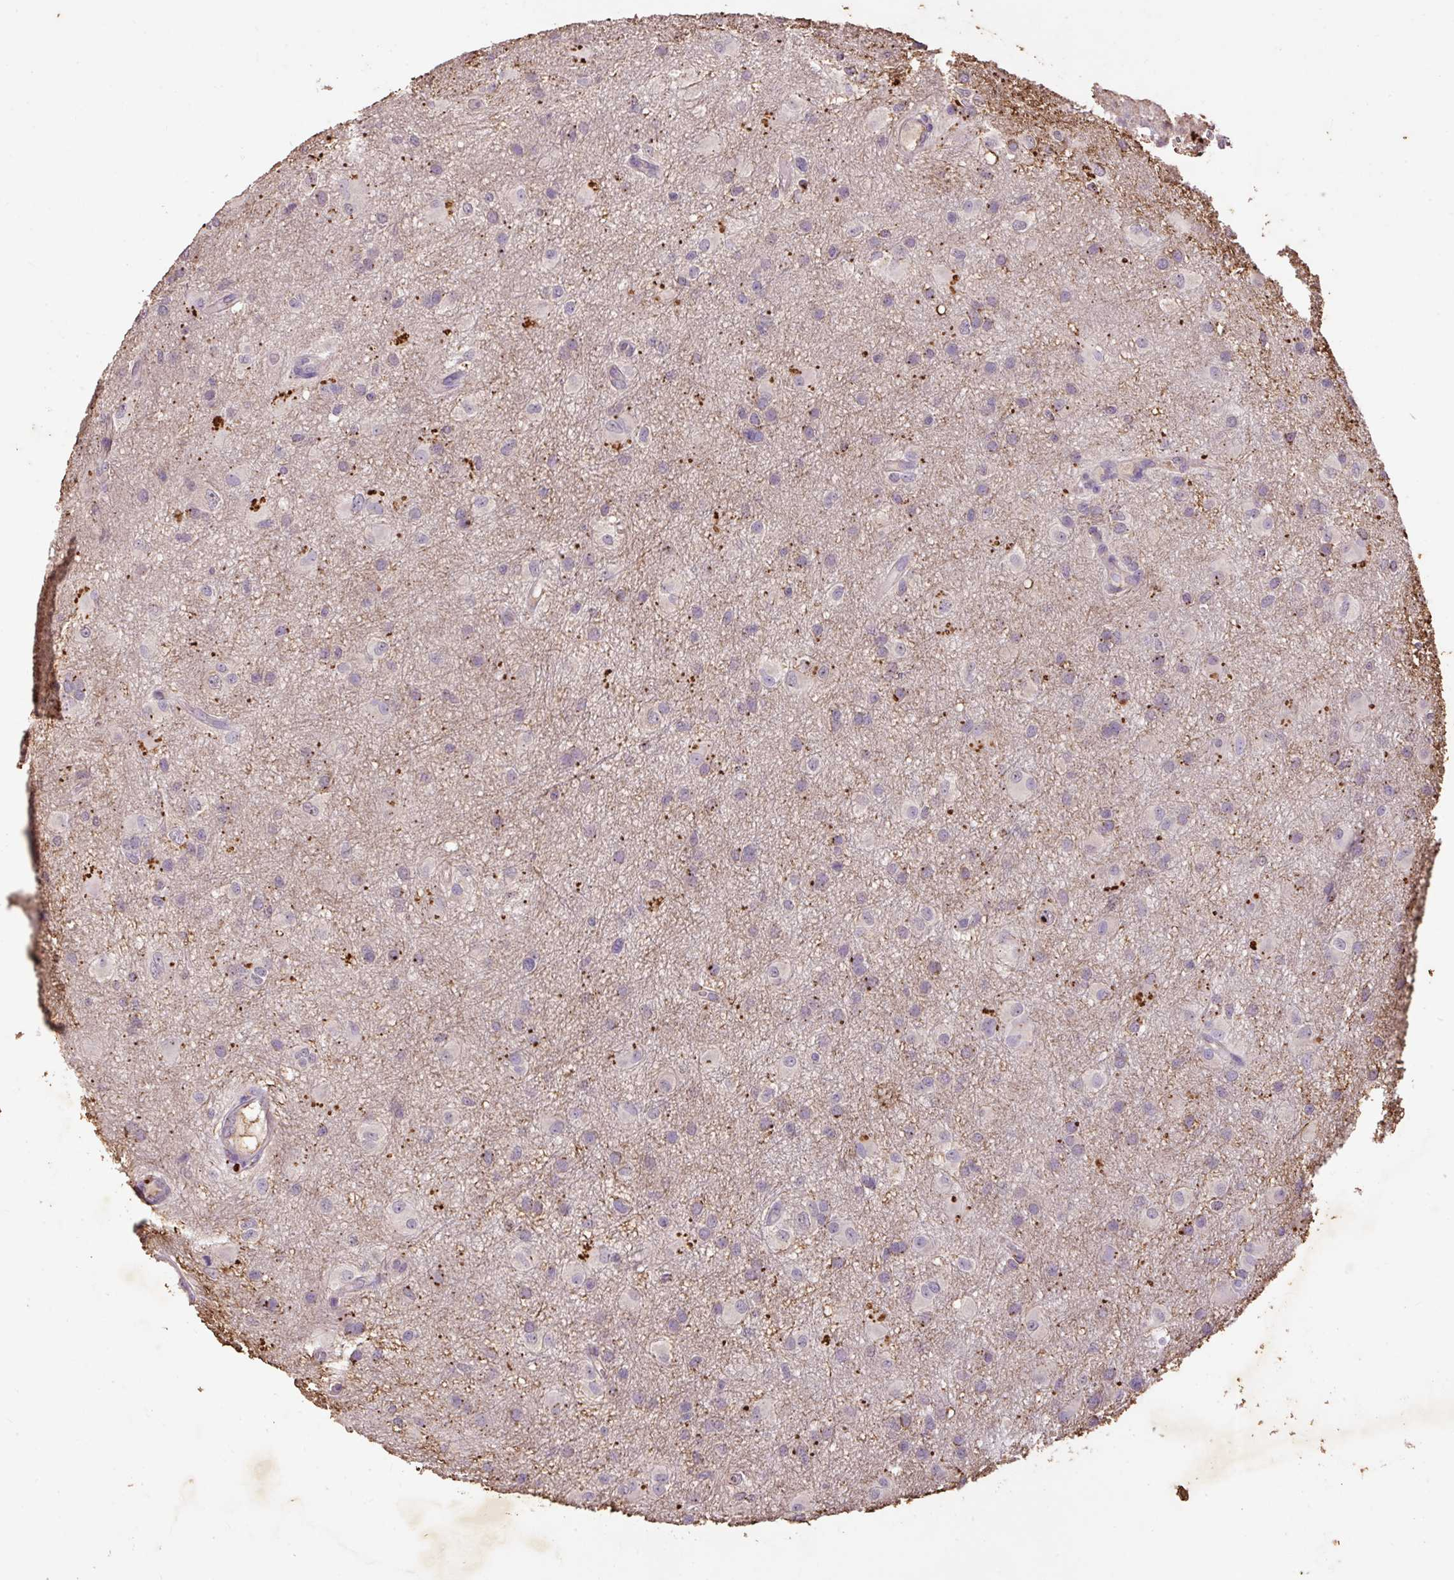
{"staining": {"intensity": "negative", "quantity": "none", "location": "none"}, "tissue": "glioma", "cell_type": "Tumor cells", "image_type": "cancer", "snomed": [{"axis": "morphology", "description": "Glioma, malignant, High grade"}, {"axis": "topography", "description": "Brain"}], "caption": "Tumor cells show no significant protein expression in glioma.", "gene": "LRTM2", "patient": {"sex": "male", "age": 53}}